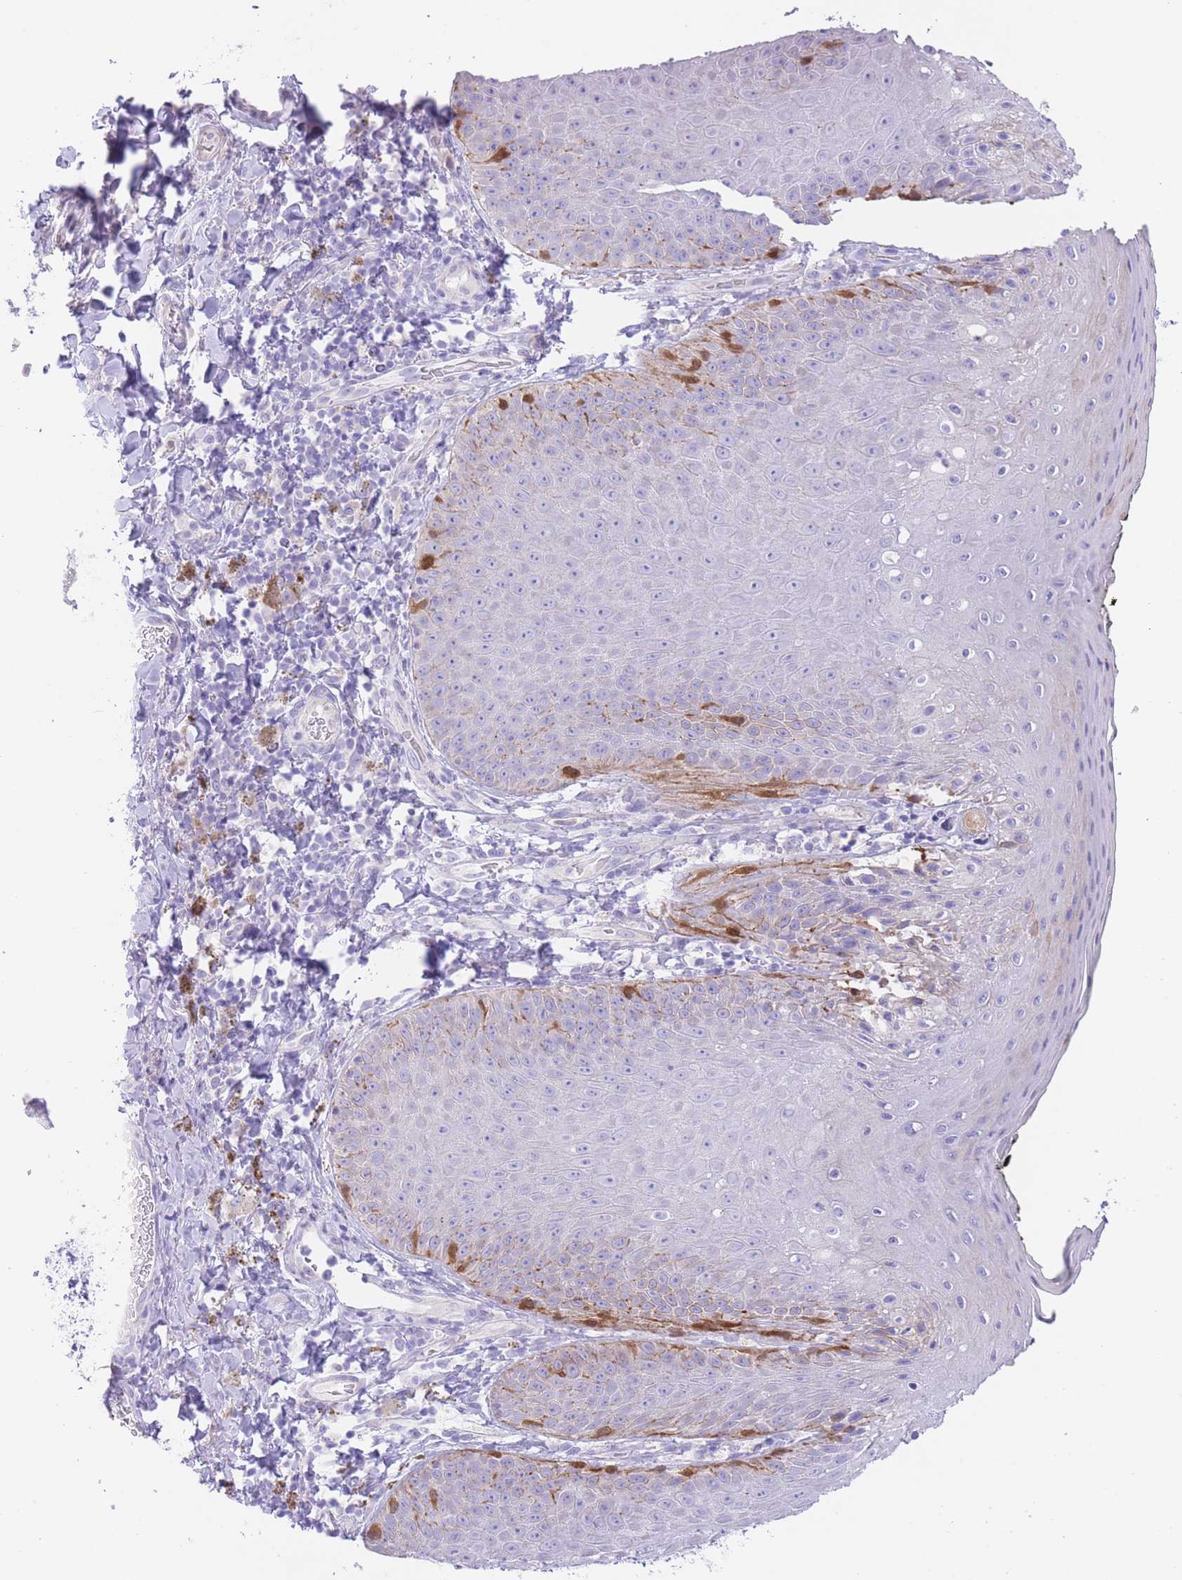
{"staining": {"intensity": "moderate", "quantity": "<25%", "location": "cytoplasmic/membranous"}, "tissue": "skin", "cell_type": "Epidermal cells", "image_type": "normal", "snomed": [{"axis": "morphology", "description": "Normal tissue, NOS"}, {"axis": "topography", "description": "Anal"}, {"axis": "topography", "description": "Peripheral nerve tissue"}], "caption": "Immunohistochemistry (IHC) (DAB) staining of unremarkable skin exhibits moderate cytoplasmic/membranous protein expression in approximately <25% of epidermal cells.", "gene": "QTRT1", "patient": {"sex": "male", "age": 53}}